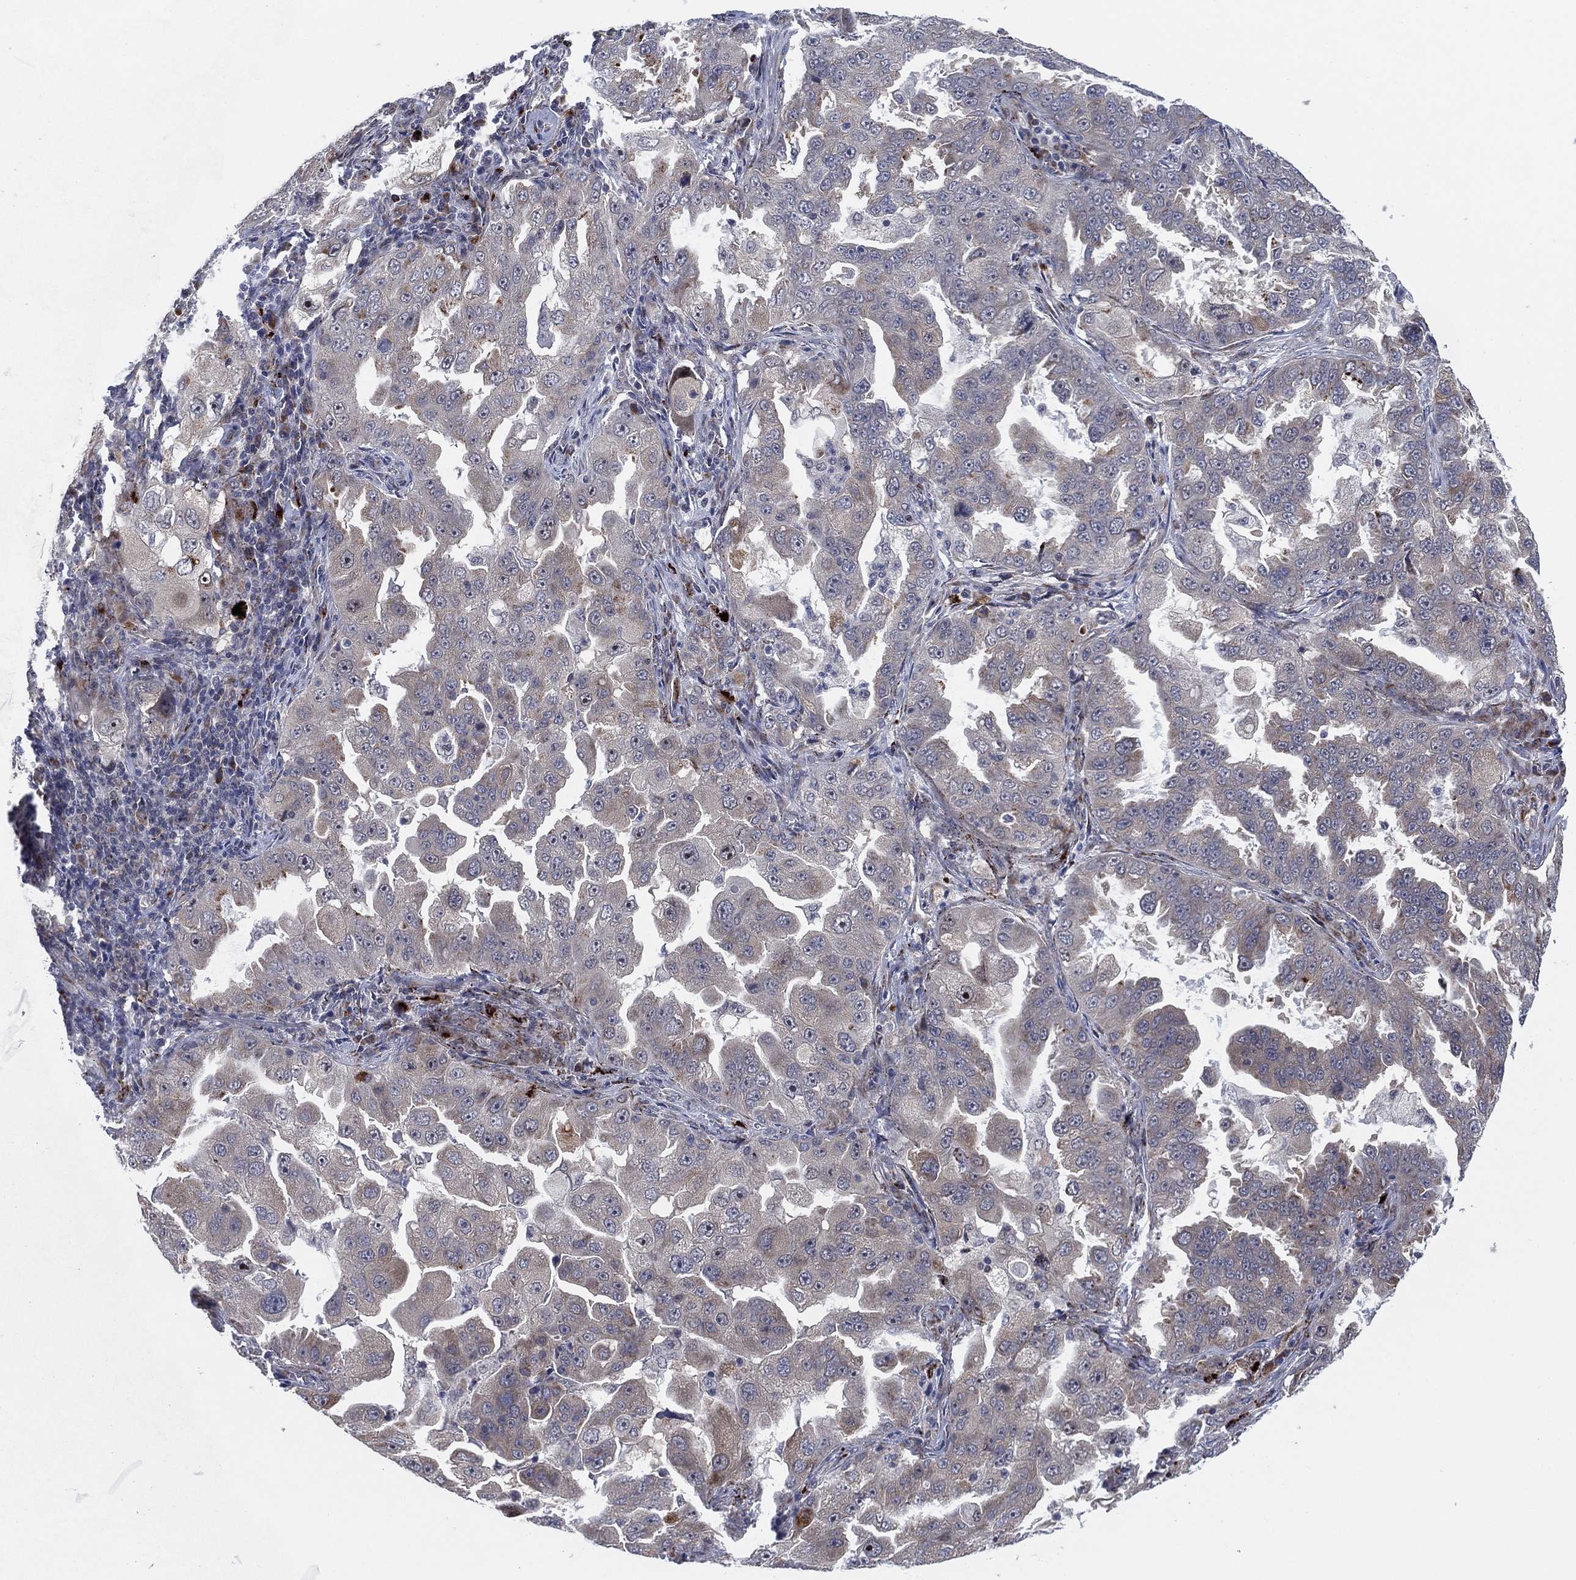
{"staining": {"intensity": "weak", "quantity": "<25%", "location": "cytoplasmic/membranous"}, "tissue": "lung cancer", "cell_type": "Tumor cells", "image_type": "cancer", "snomed": [{"axis": "morphology", "description": "Adenocarcinoma, NOS"}, {"axis": "topography", "description": "Lung"}], "caption": "Human adenocarcinoma (lung) stained for a protein using immunohistochemistry (IHC) demonstrates no expression in tumor cells.", "gene": "FAM104A", "patient": {"sex": "female", "age": 61}}